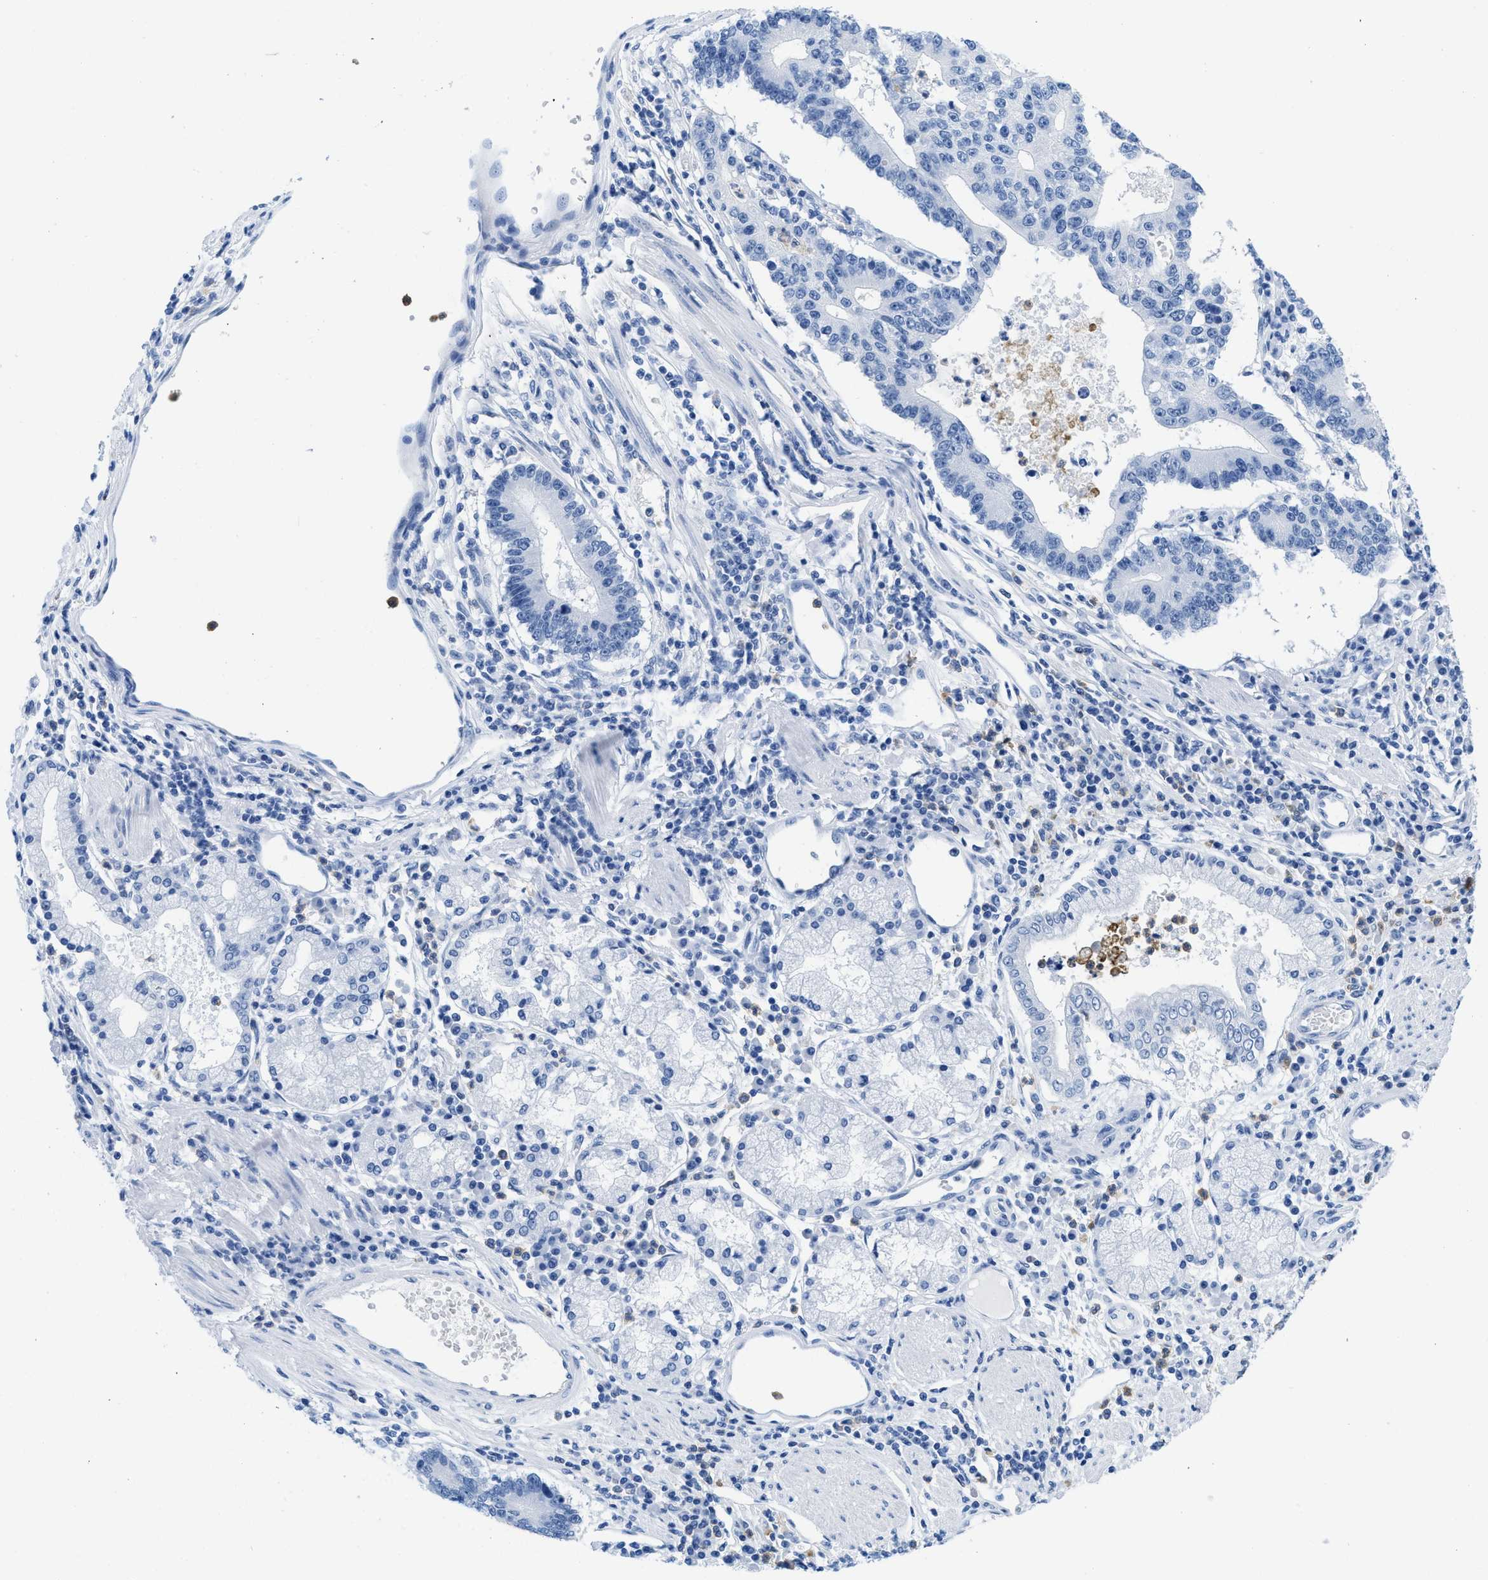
{"staining": {"intensity": "negative", "quantity": "none", "location": "none"}, "tissue": "stomach cancer", "cell_type": "Tumor cells", "image_type": "cancer", "snomed": [{"axis": "morphology", "description": "Adenocarcinoma, NOS"}, {"axis": "topography", "description": "Stomach"}], "caption": "Protein analysis of adenocarcinoma (stomach) demonstrates no significant staining in tumor cells.", "gene": "CR1", "patient": {"sex": "male", "age": 59}}